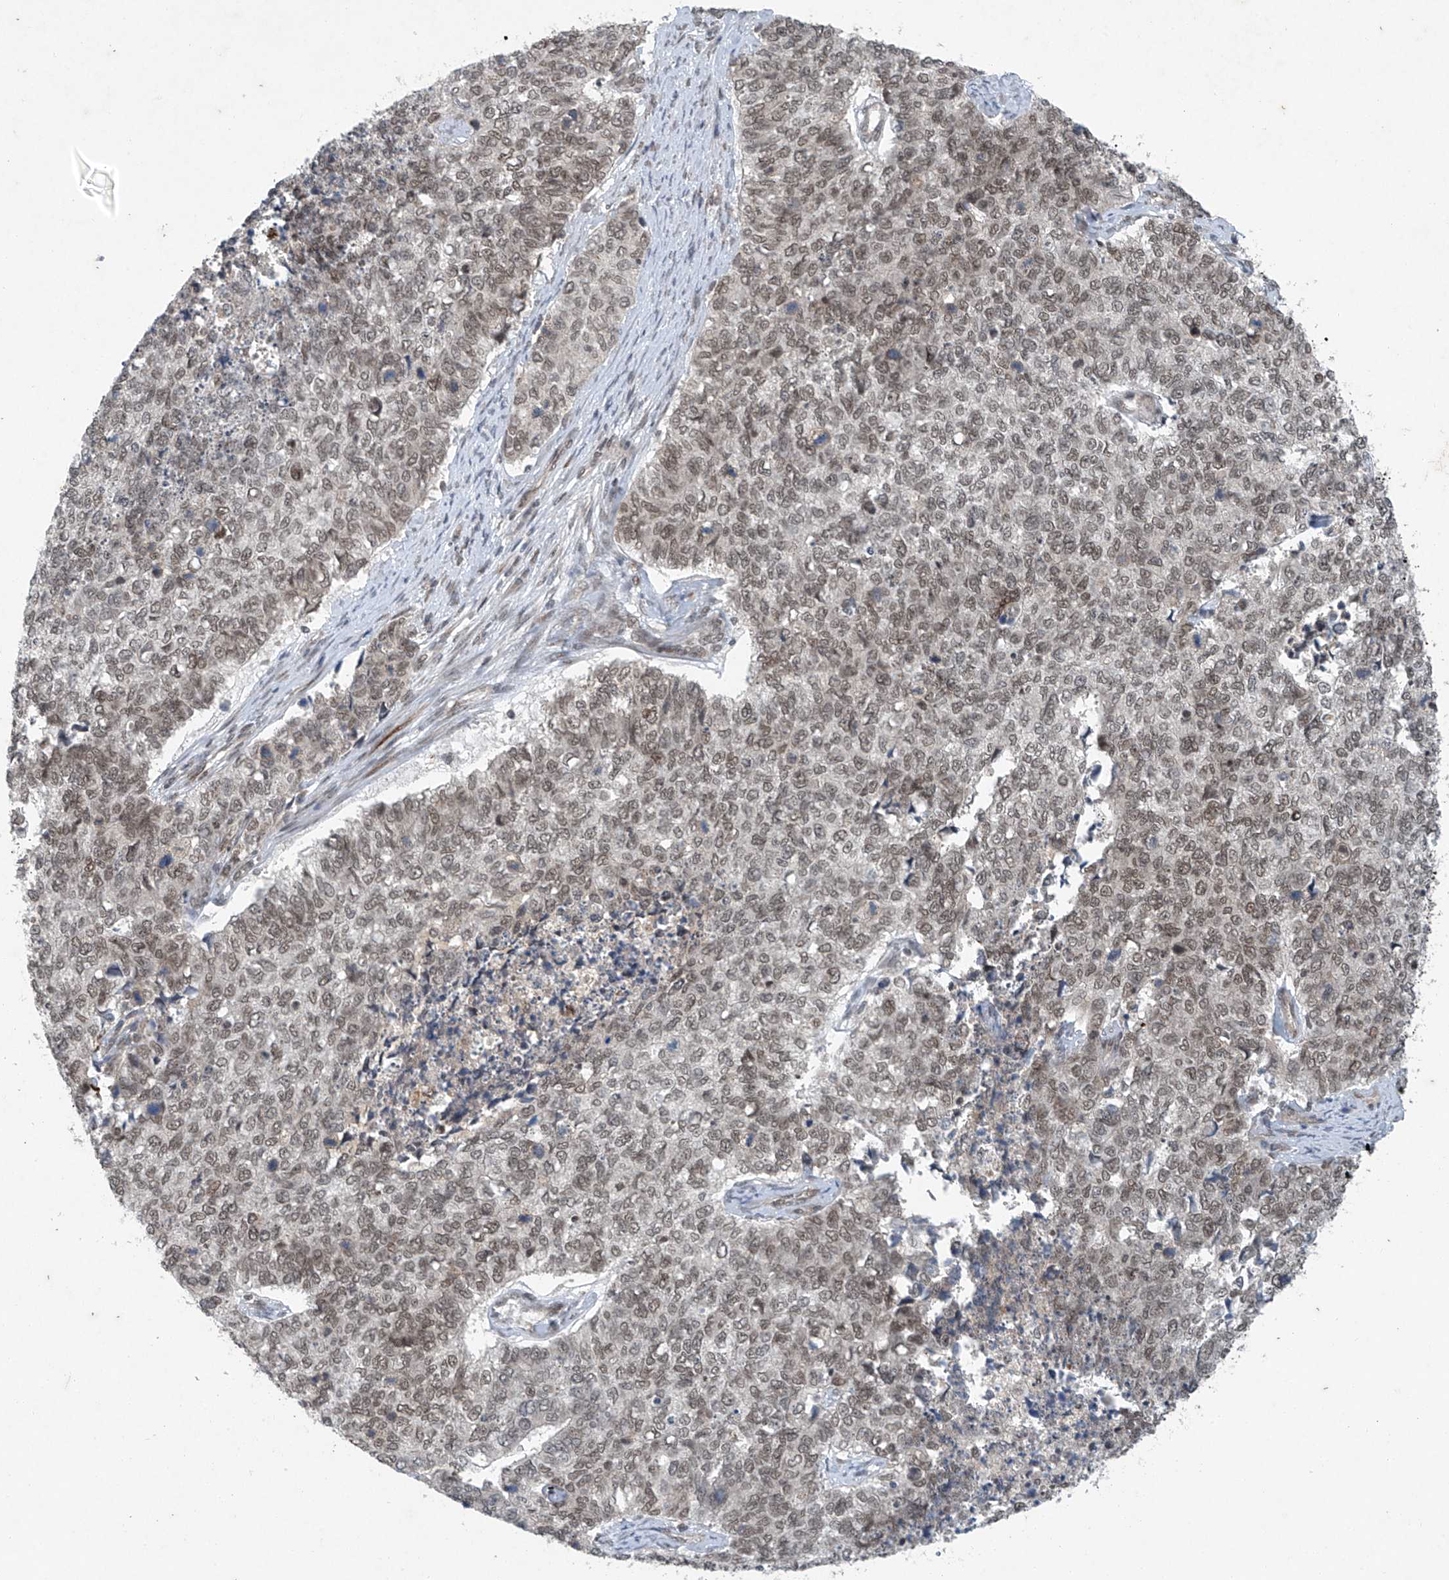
{"staining": {"intensity": "weak", "quantity": ">75%", "location": "nuclear"}, "tissue": "cervical cancer", "cell_type": "Tumor cells", "image_type": "cancer", "snomed": [{"axis": "morphology", "description": "Squamous cell carcinoma, NOS"}, {"axis": "topography", "description": "Cervix"}], "caption": "Tumor cells demonstrate low levels of weak nuclear expression in about >75% of cells in human squamous cell carcinoma (cervical).", "gene": "TAF8", "patient": {"sex": "female", "age": 63}}